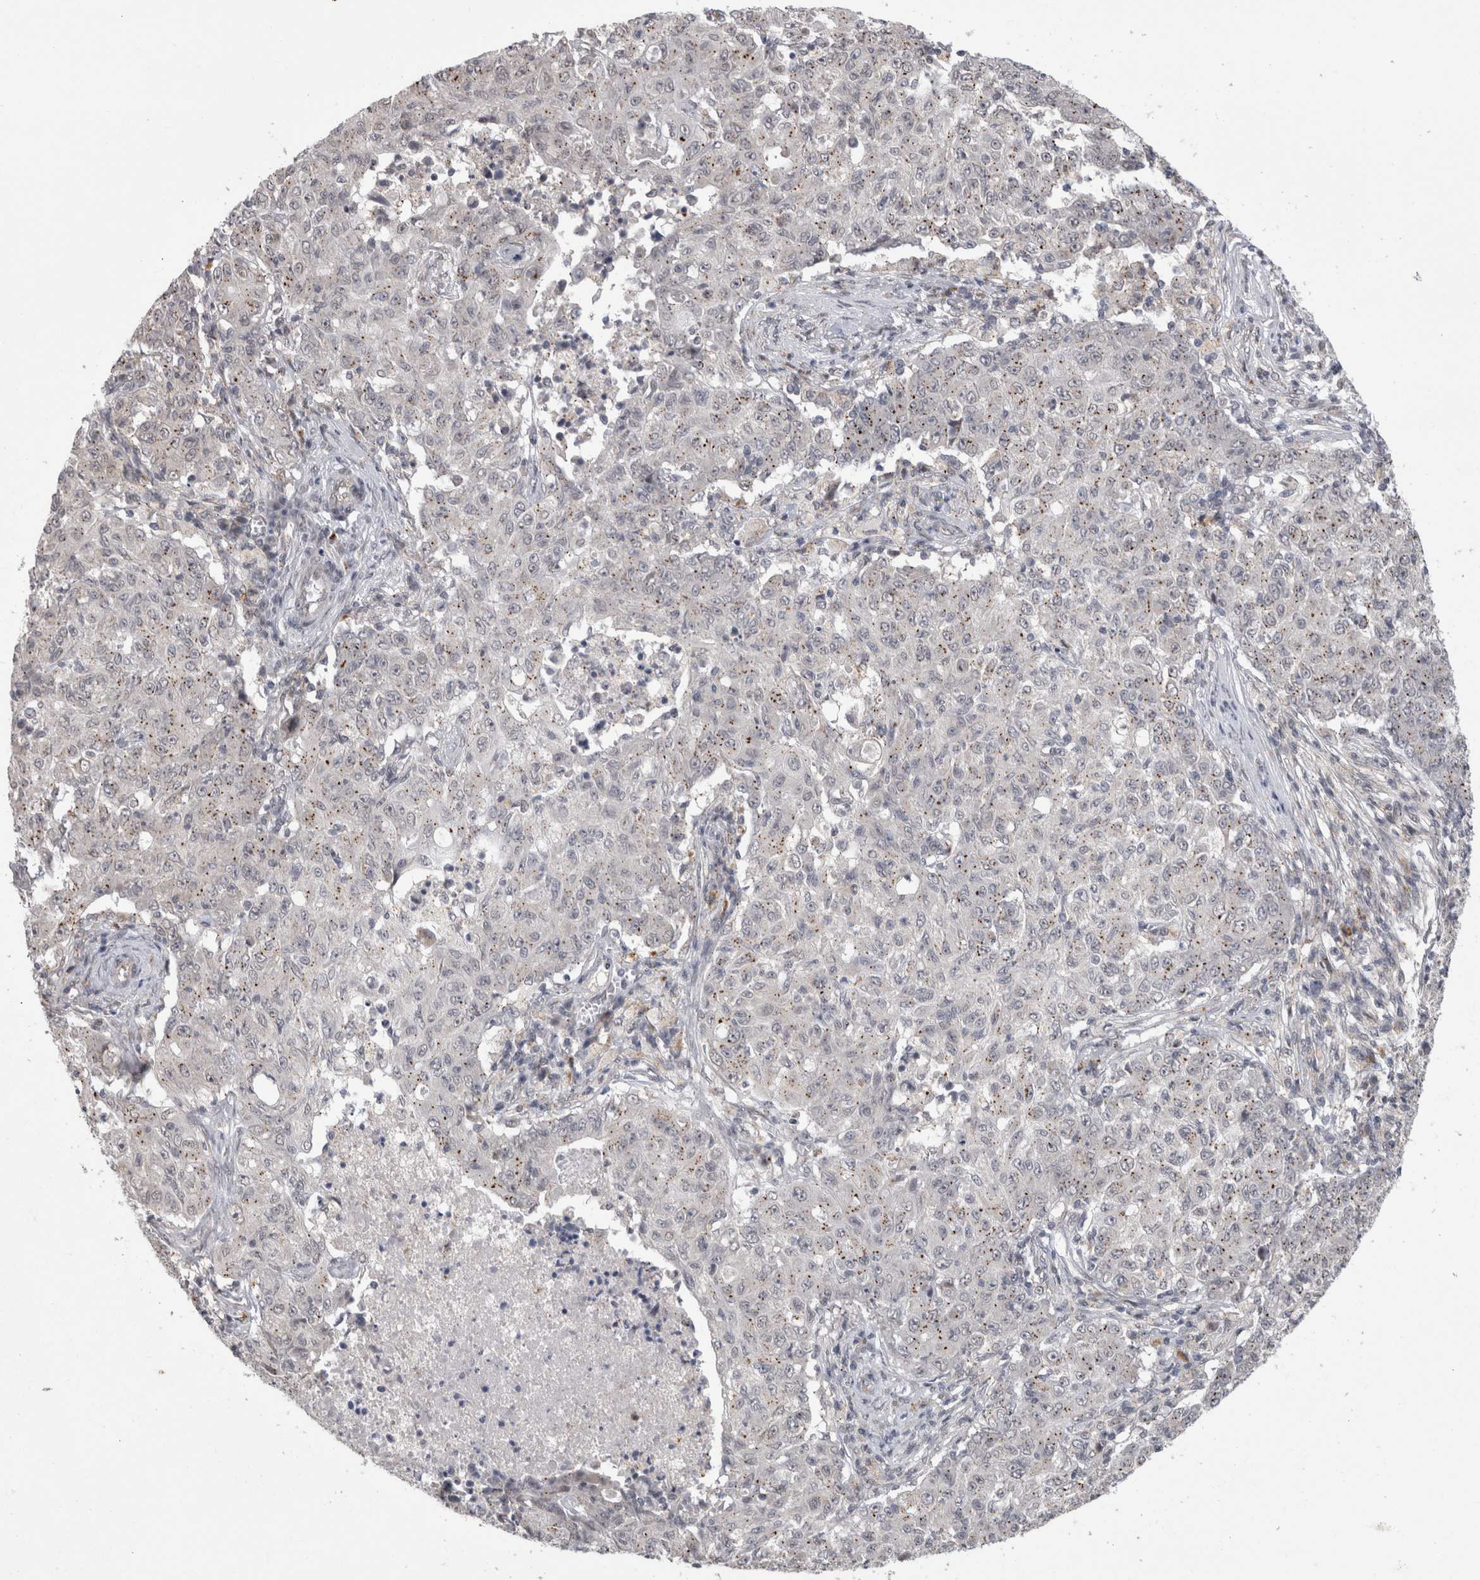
{"staining": {"intensity": "negative", "quantity": "none", "location": "none"}, "tissue": "ovarian cancer", "cell_type": "Tumor cells", "image_type": "cancer", "snomed": [{"axis": "morphology", "description": "Carcinoma, endometroid"}, {"axis": "topography", "description": "Ovary"}], "caption": "Immunohistochemical staining of ovarian endometroid carcinoma displays no significant staining in tumor cells. (Brightfield microscopy of DAB (3,3'-diaminobenzidine) immunohistochemistry at high magnification).", "gene": "MTBP", "patient": {"sex": "female", "age": 42}}